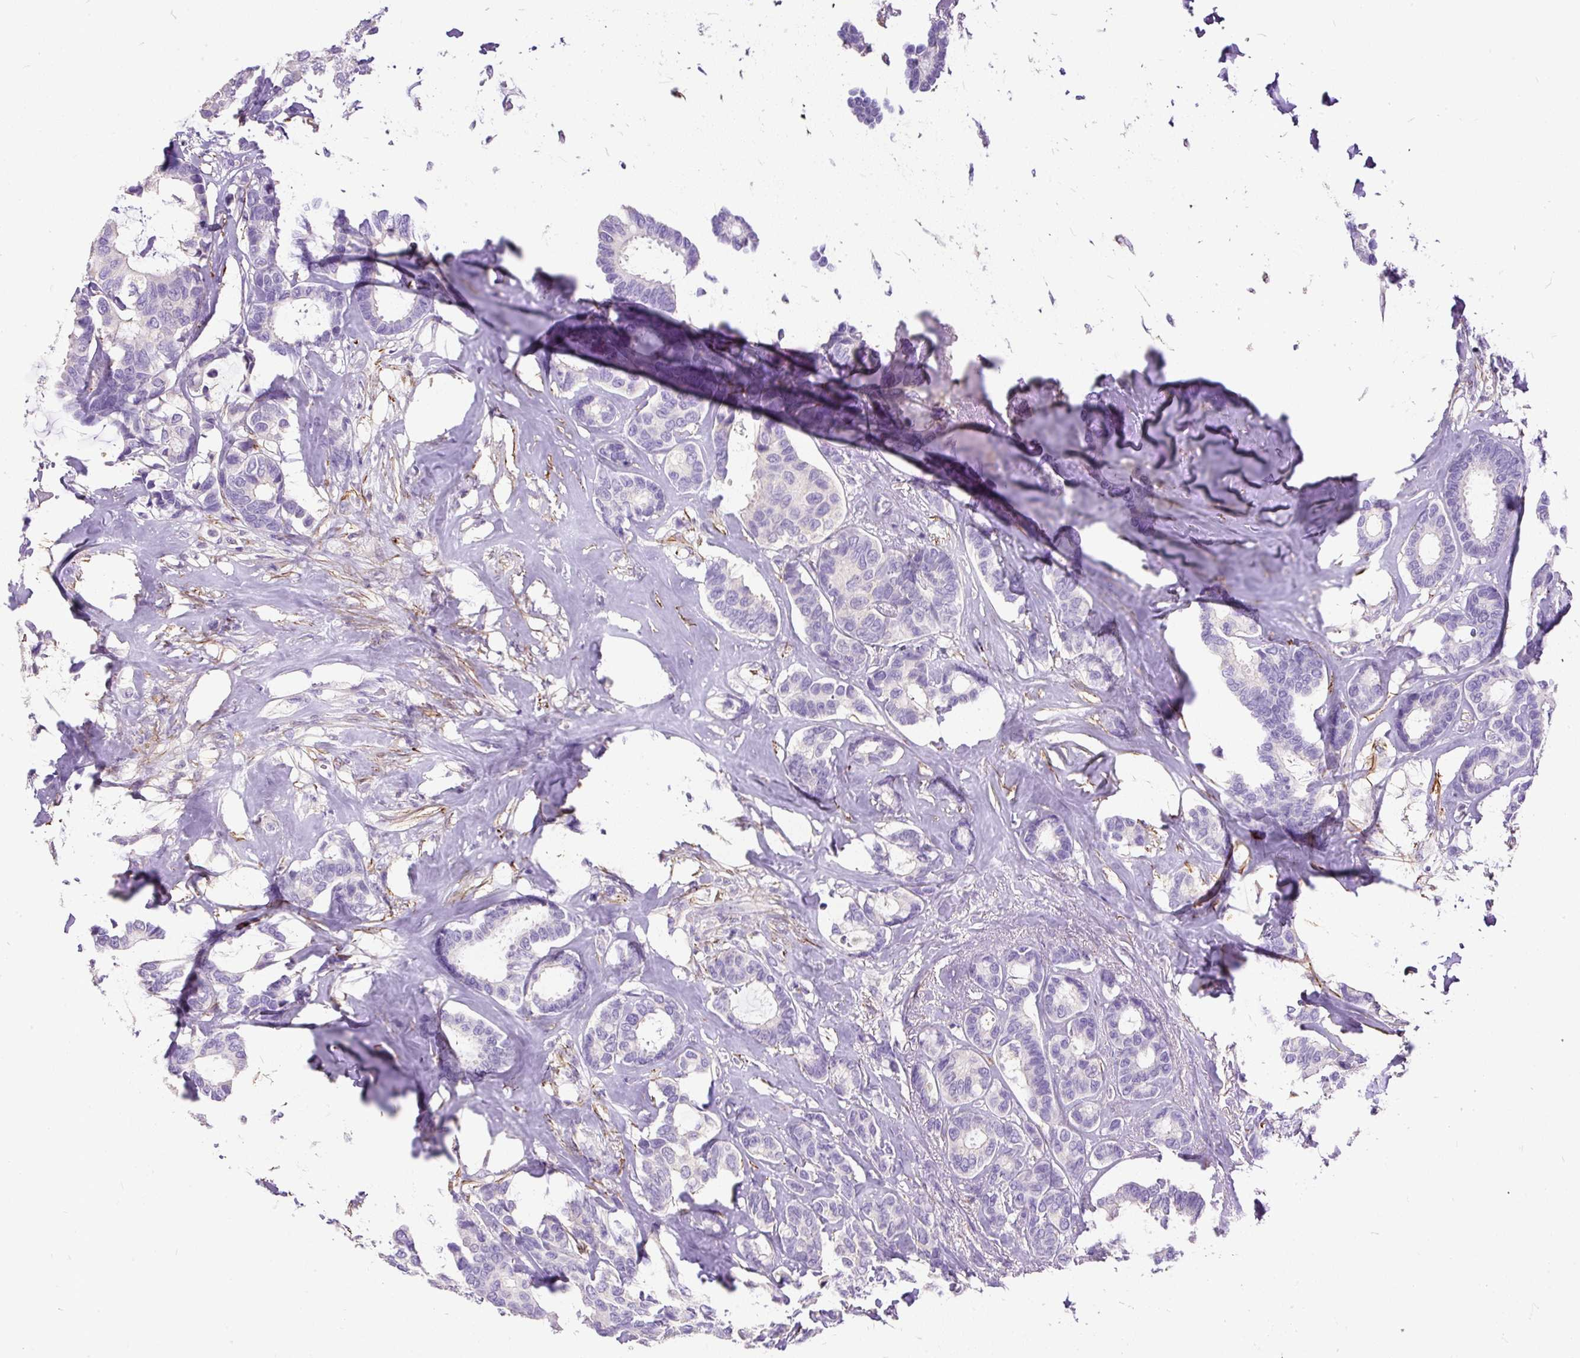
{"staining": {"intensity": "negative", "quantity": "none", "location": "none"}, "tissue": "breast cancer", "cell_type": "Tumor cells", "image_type": "cancer", "snomed": [{"axis": "morphology", "description": "Duct carcinoma"}, {"axis": "topography", "description": "Breast"}], "caption": "Human infiltrating ductal carcinoma (breast) stained for a protein using immunohistochemistry exhibits no positivity in tumor cells.", "gene": "GBX1", "patient": {"sex": "female", "age": 87}}